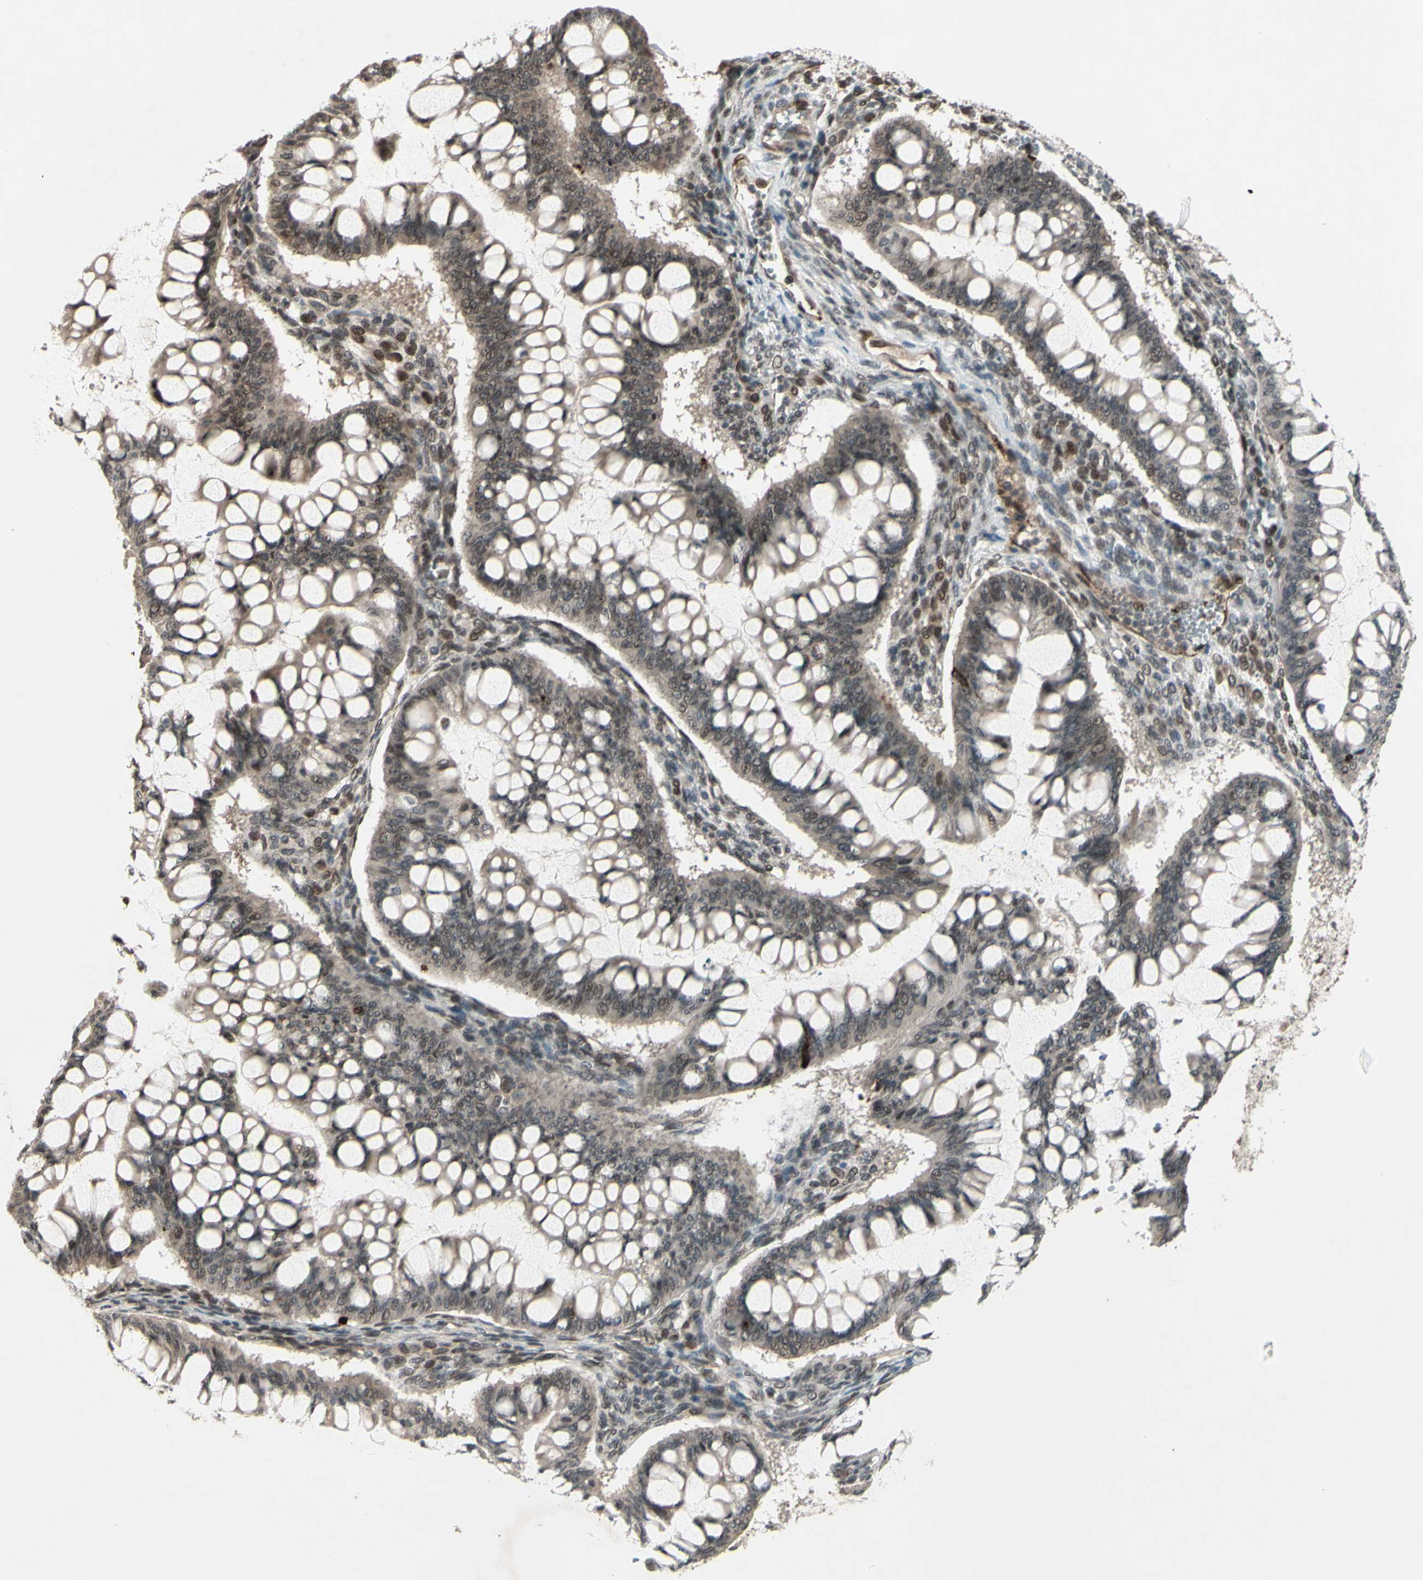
{"staining": {"intensity": "moderate", "quantity": ">75%", "location": "cytoplasmic/membranous,nuclear"}, "tissue": "ovarian cancer", "cell_type": "Tumor cells", "image_type": "cancer", "snomed": [{"axis": "morphology", "description": "Cystadenocarcinoma, mucinous, NOS"}, {"axis": "topography", "description": "Ovary"}], "caption": "Immunohistochemistry (DAB) staining of ovarian cancer shows moderate cytoplasmic/membranous and nuclear protein staining in about >75% of tumor cells.", "gene": "MLF2", "patient": {"sex": "female", "age": 73}}